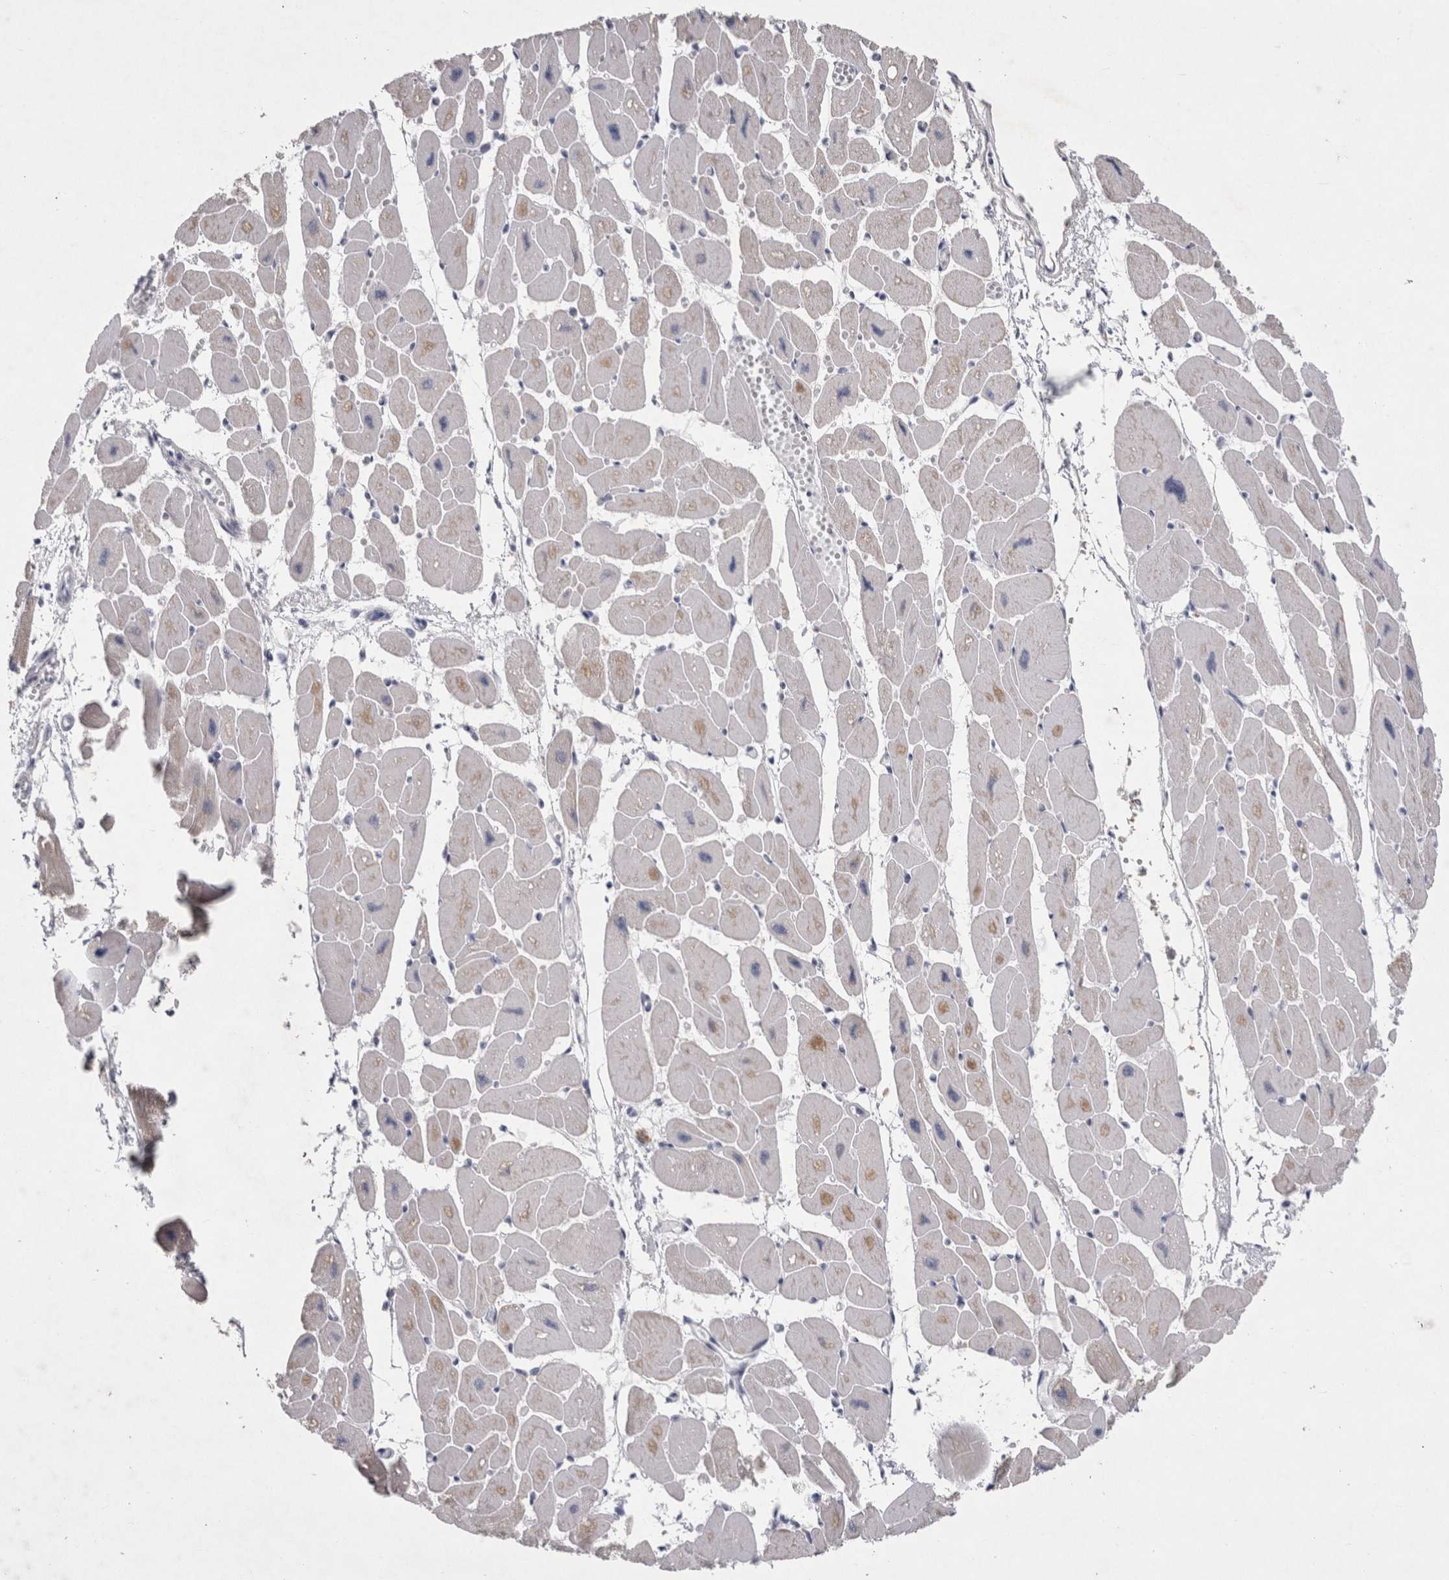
{"staining": {"intensity": "negative", "quantity": "none", "location": "none"}, "tissue": "heart muscle", "cell_type": "Cardiomyocytes", "image_type": "normal", "snomed": [{"axis": "morphology", "description": "Normal tissue, NOS"}, {"axis": "topography", "description": "Heart"}], "caption": "Immunohistochemistry micrograph of benign heart muscle stained for a protein (brown), which shows no staining in cardiomyocytes.", "gene": "AGMAT", "patient": {"sex": "female", "age": 54}}